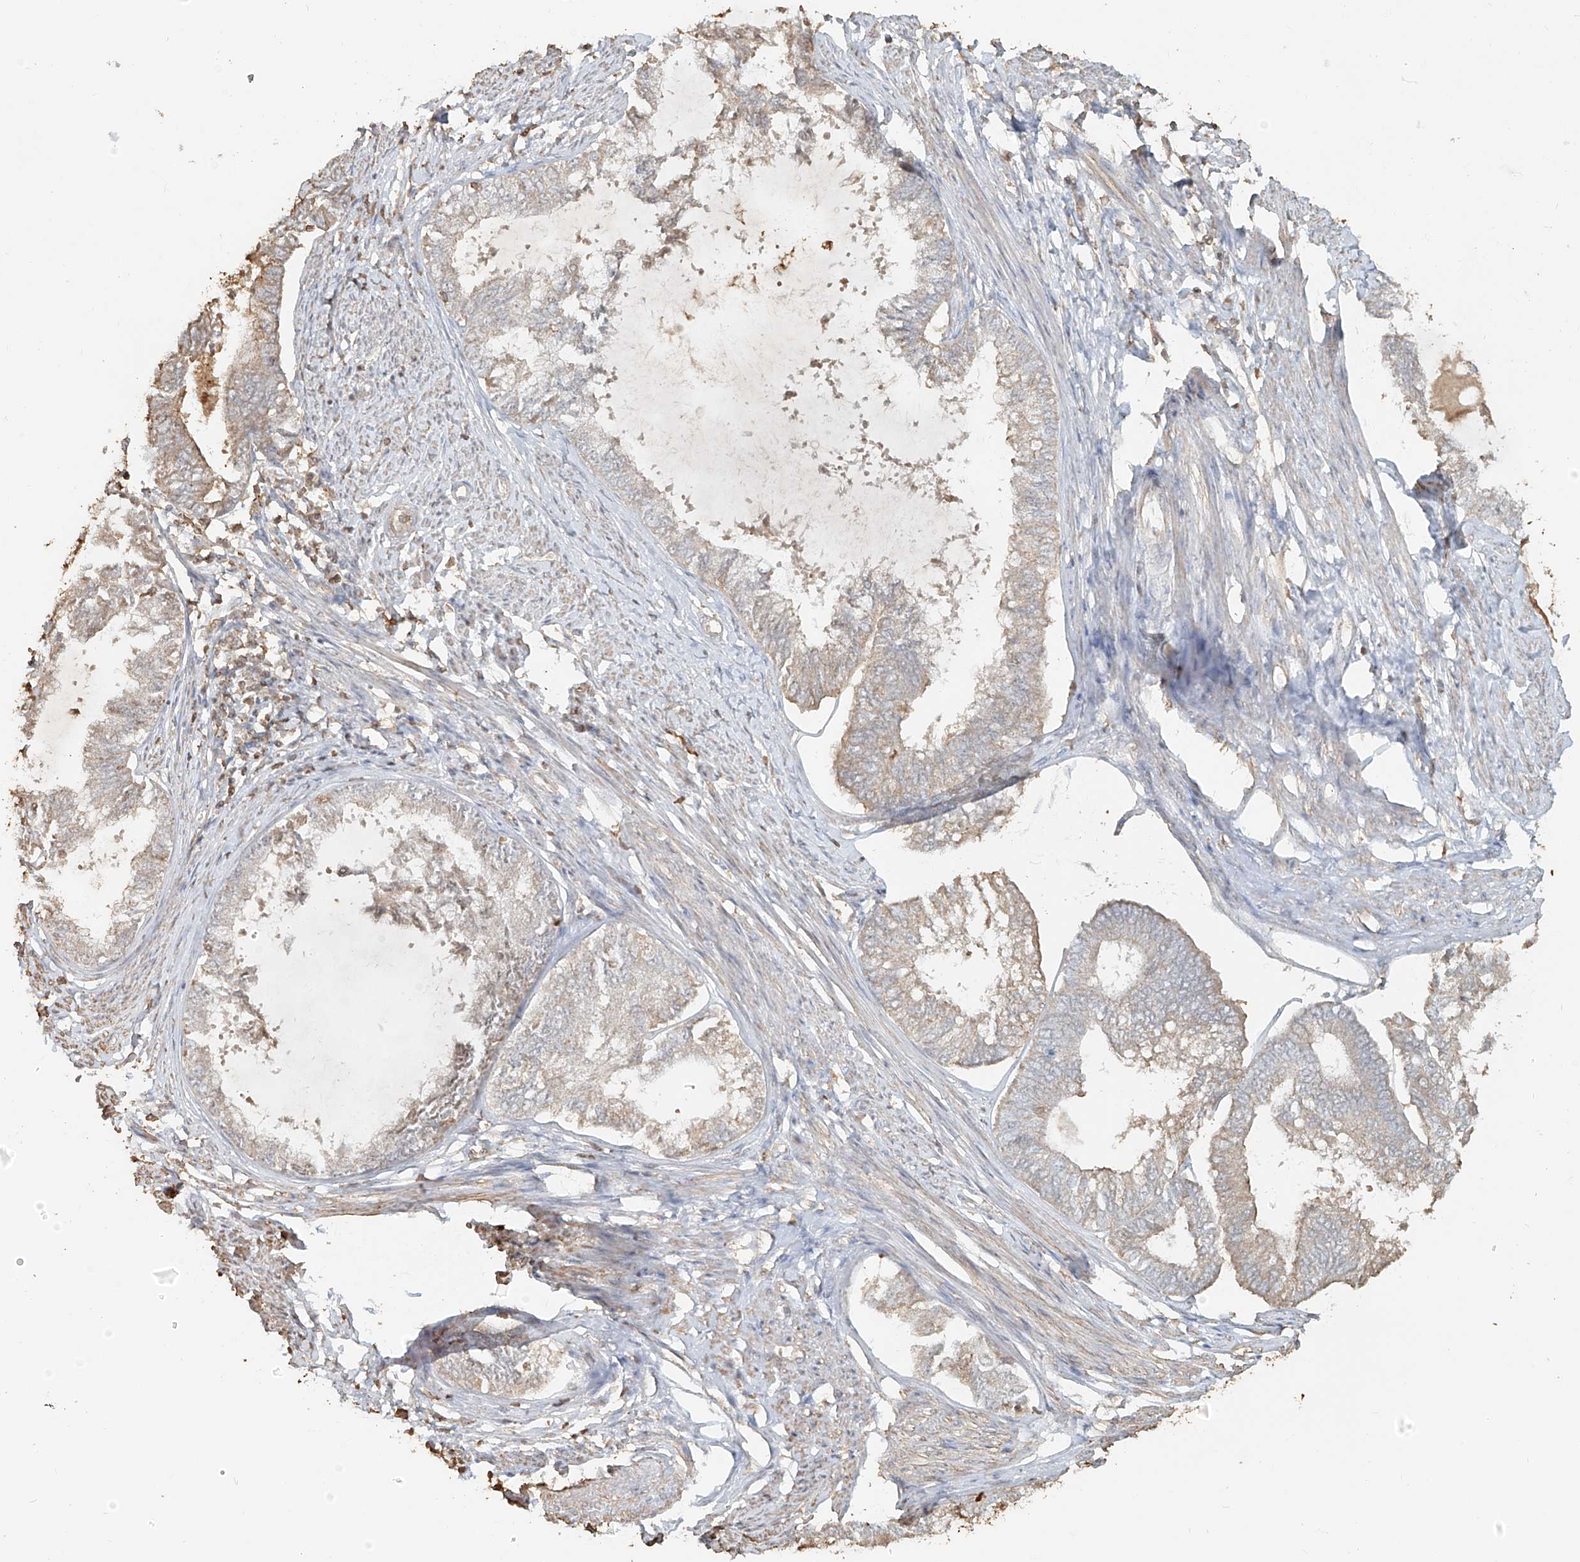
{"staining": {"intensity": "weak", "quantity": "<25%", "location": "cytoplasmic/membranous"}, "tissue": "endometrial cancer", "cell_type": "Tumor cells", "image_type": "cancer", "snomed": [{"axis": "morphology", "description": "Adenocarcinoma, NOS"}, {"axis": "topography", "description": "Endometrium"}], "caption": "IHC of endometrial cancer (adenocarcinoma) shows no staining in tumor cells.", "gene": "NPHS1", "patient": {"sex": "female", "age": 86}}